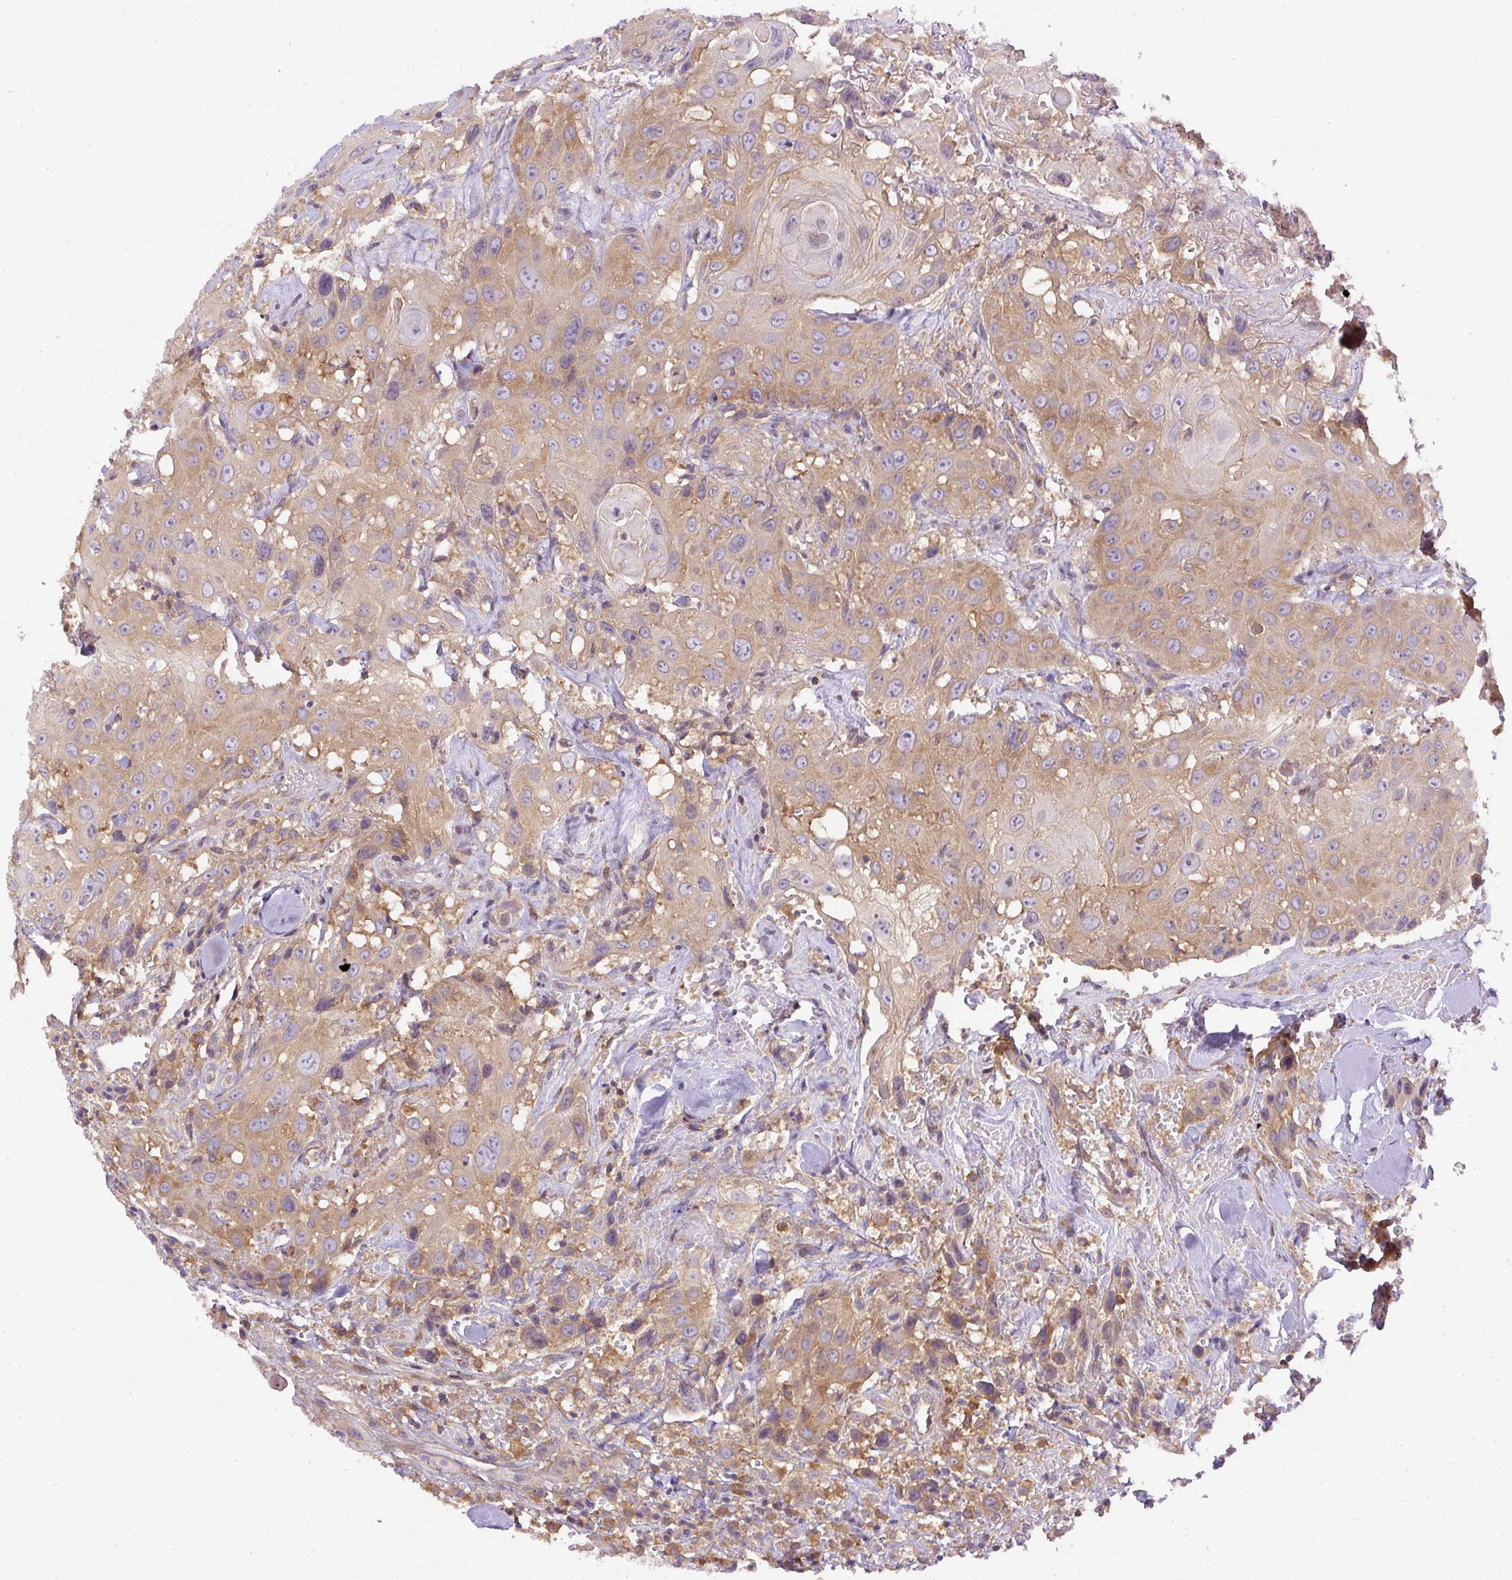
{"staining": {"intensity": "moderate", "quantity": ">75%", "location": "cytoplasmic/membranous"}, "tissue": "head and neck cancer", "cell_type": "Tumor cells", "image_type": "cancer", "snomed": [{"axis": "morphology", "description": "Squamous cell carcinoma, NOS"}, {"axis": "topography", "description": "Head-Neck"}], "caption": "Immunohistochemical staining of human head and neck squamous cell carcinoma reveals medium levels of moderate cytoplasmic/membranous protein staining in approximately >75% of tumor cells.", "gene": "DAPK1", "patient": {"sex": "male", "age": 81}}